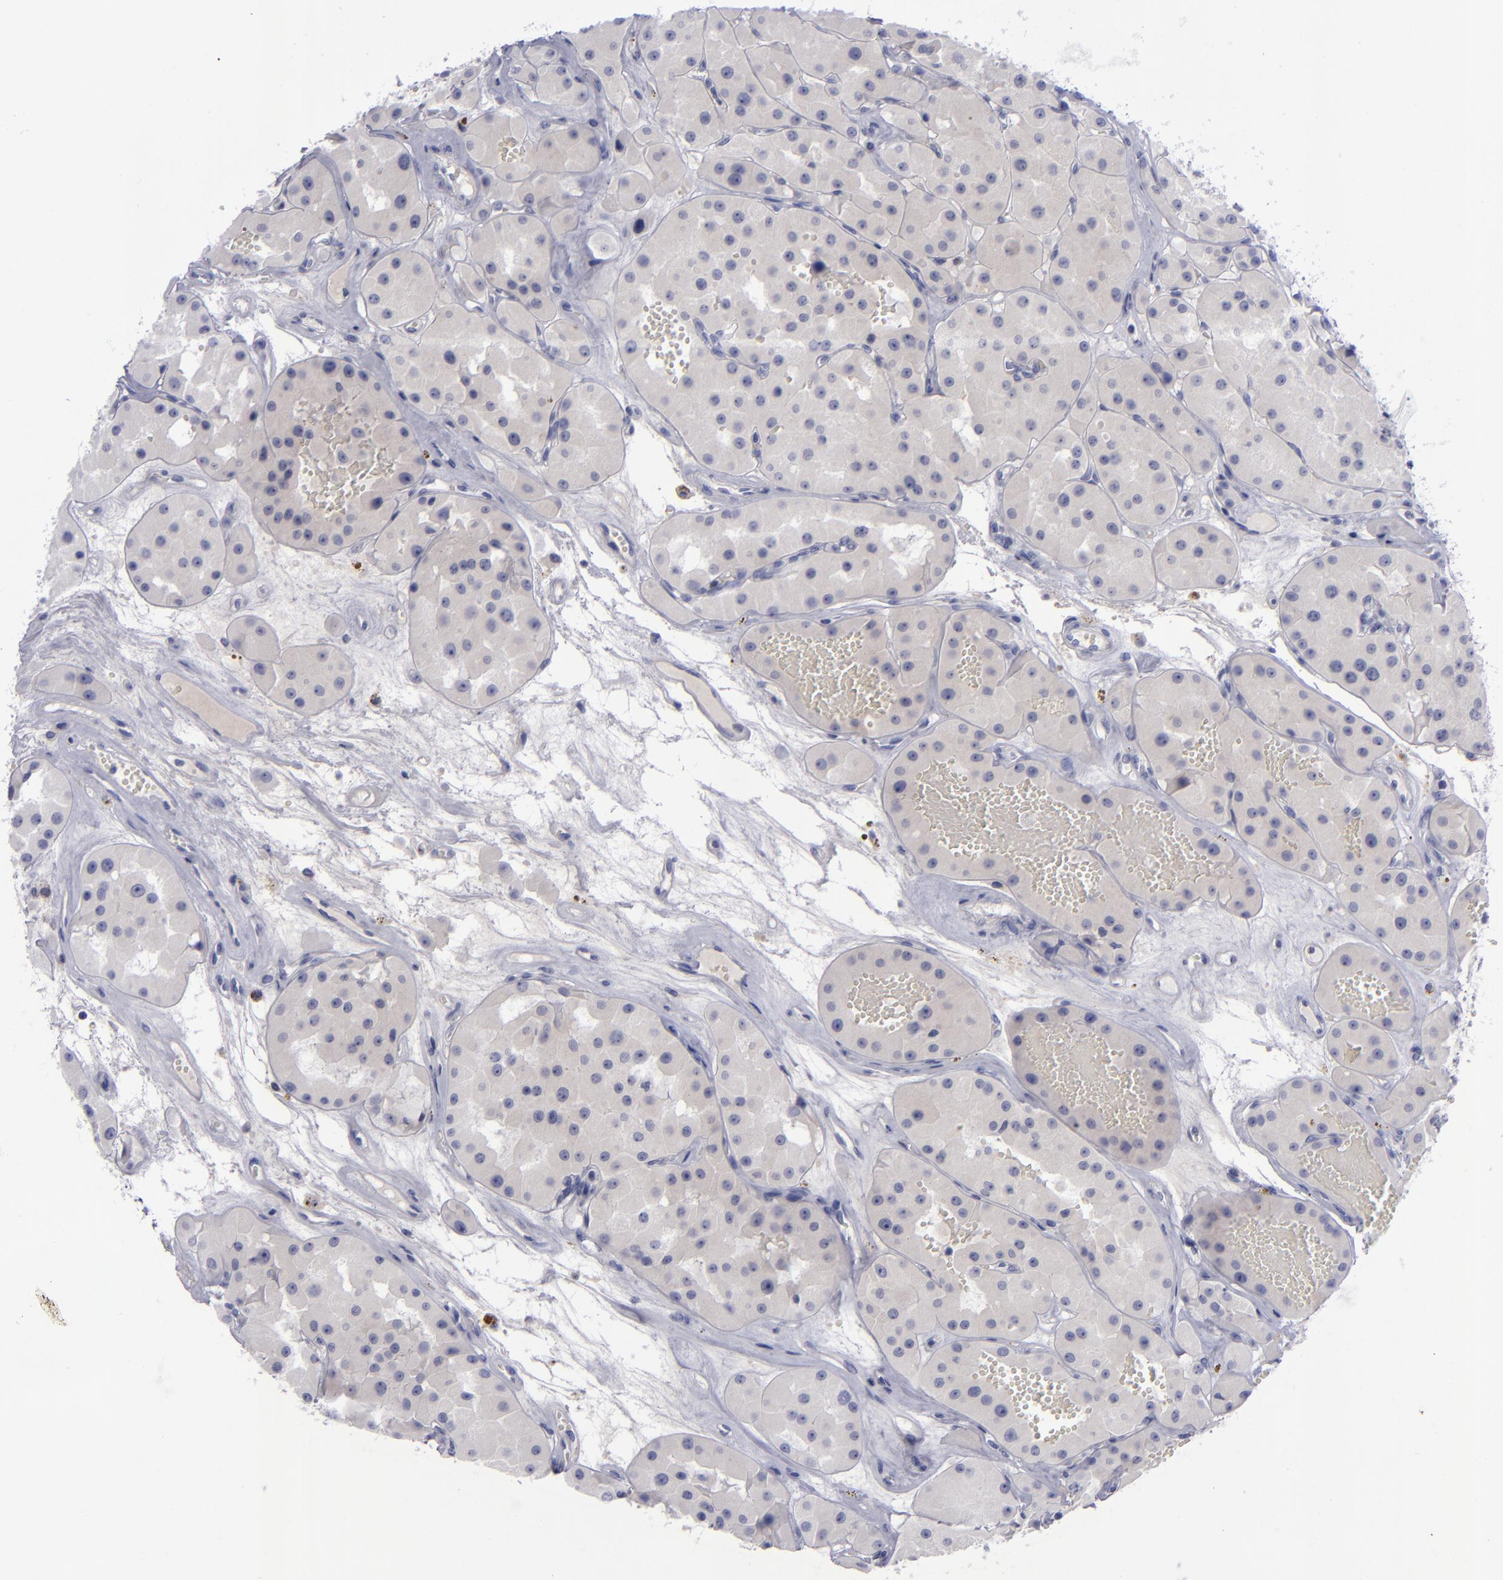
{"staining": {"intensity": "moderate", "quantity": "<25%", "location": "cytoplasmic/membranous"}, "tissue": "renal cancer", "cell_type": "Tumor cells", "image_type": "cancer", "snomed": [{"axis": "morphology", "description": "Adenocarcinoma, uncertain malignant potential"}, {"axis": "topography", "description": "Kidney"}], "caption": "Brown immunohistochemical staining in renal cancer demonstrates moderate cytoplasmic/membranous expression in approximately <25% of tumor cells.", "gene": "AURKA", "patient": {"sex": "male", "age": 63}}